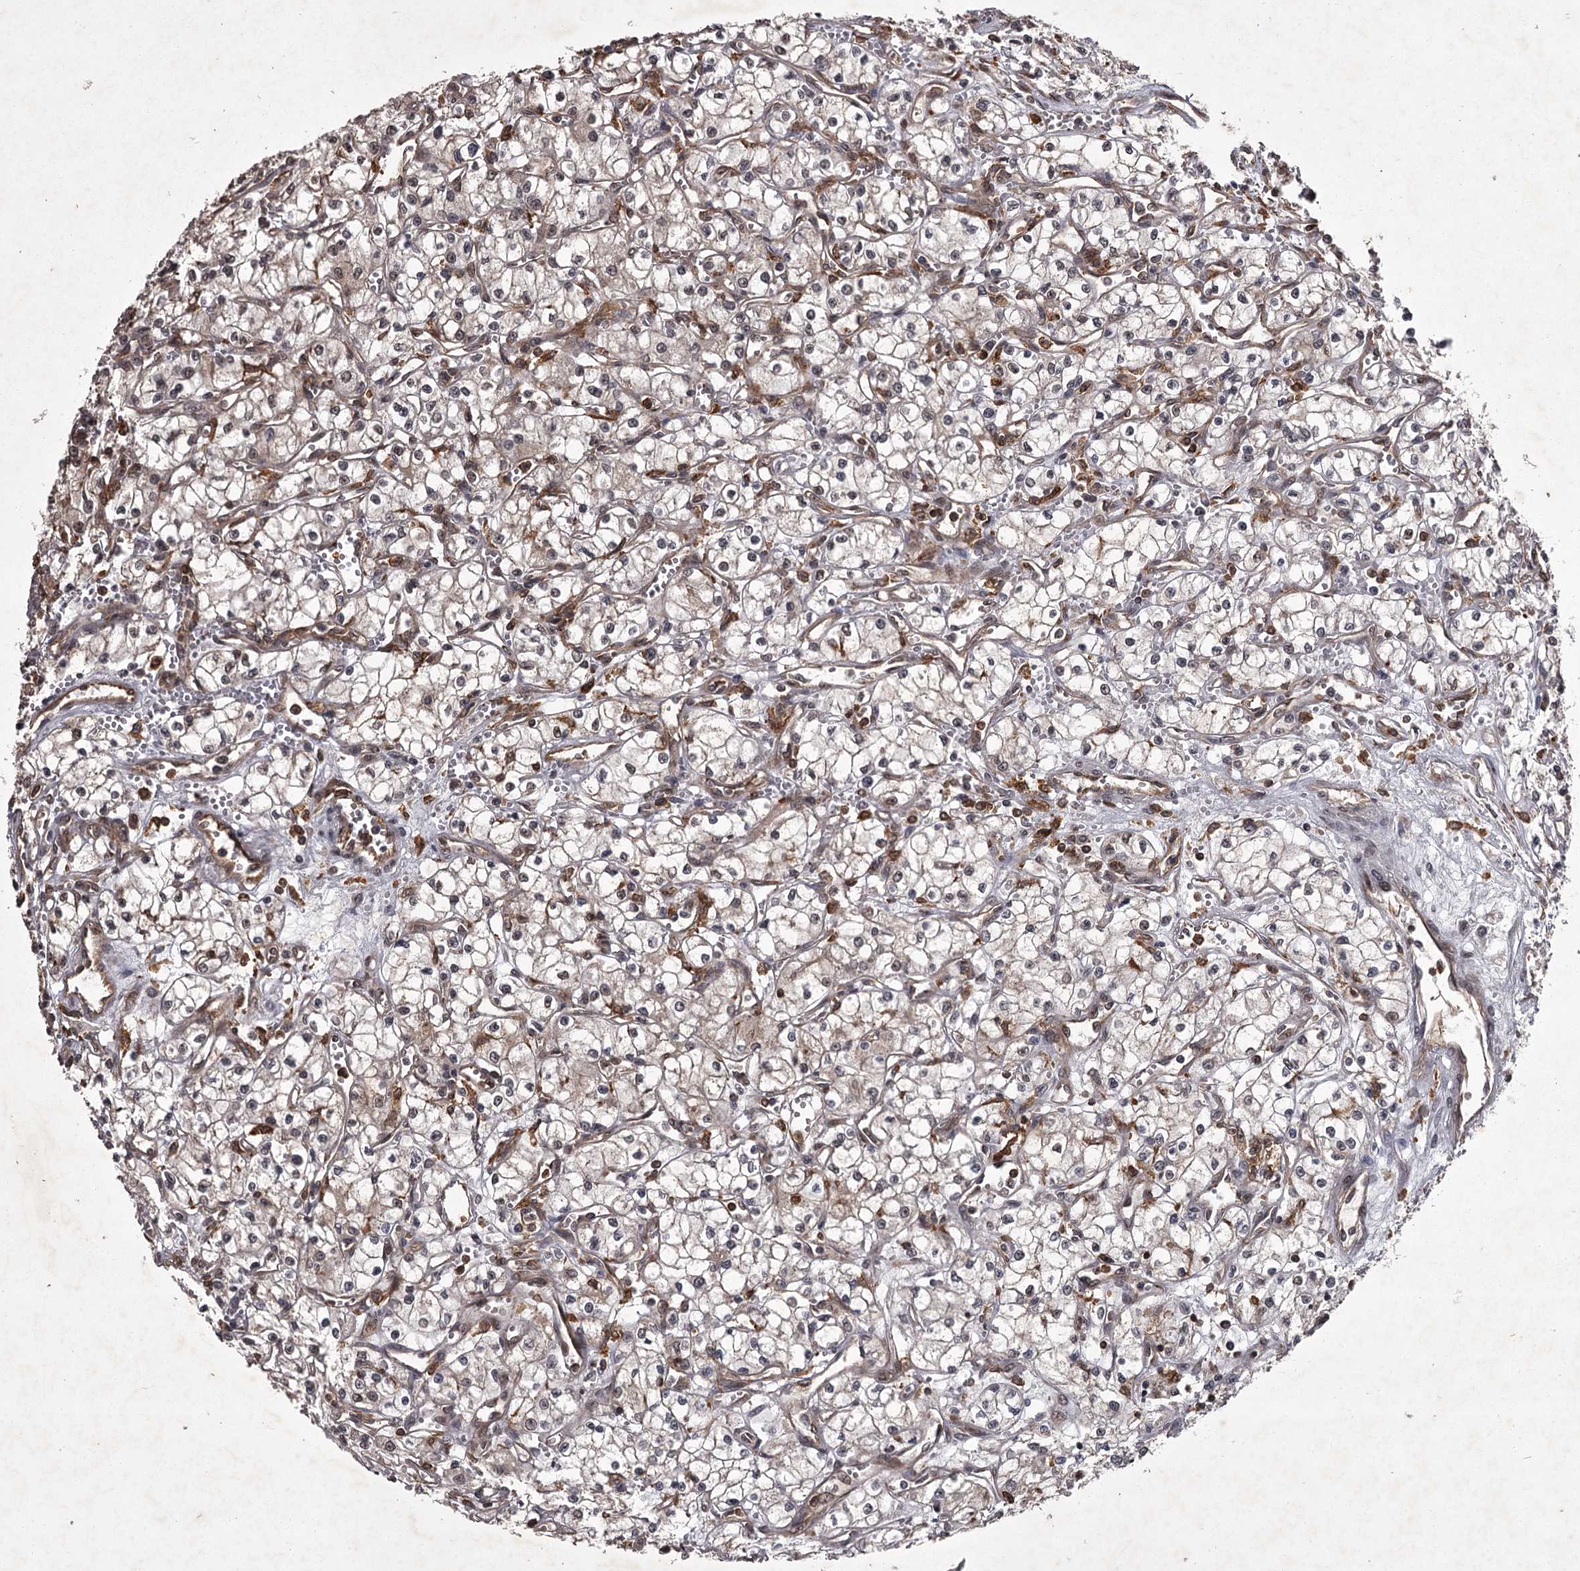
{"staining": {"intensity": "weak", "quantity": "<25%", "location": "cytoplasmic/membranous"}, "tissue": "renal cancer", "cell_type": "Tumor cells", "image_type": "cancer", "snomed": [{"axis": "morphology", "description": "Adenocarcinoma, NOS"}, {"axis": "topography", "description": "Kidney"}], "caption": "The histopathology image reveals no significant staining in tumor cells of adenocarcinoma (renal).", "gene": "TBC1D23", "patient": {"sex": "male", "age": 59}}